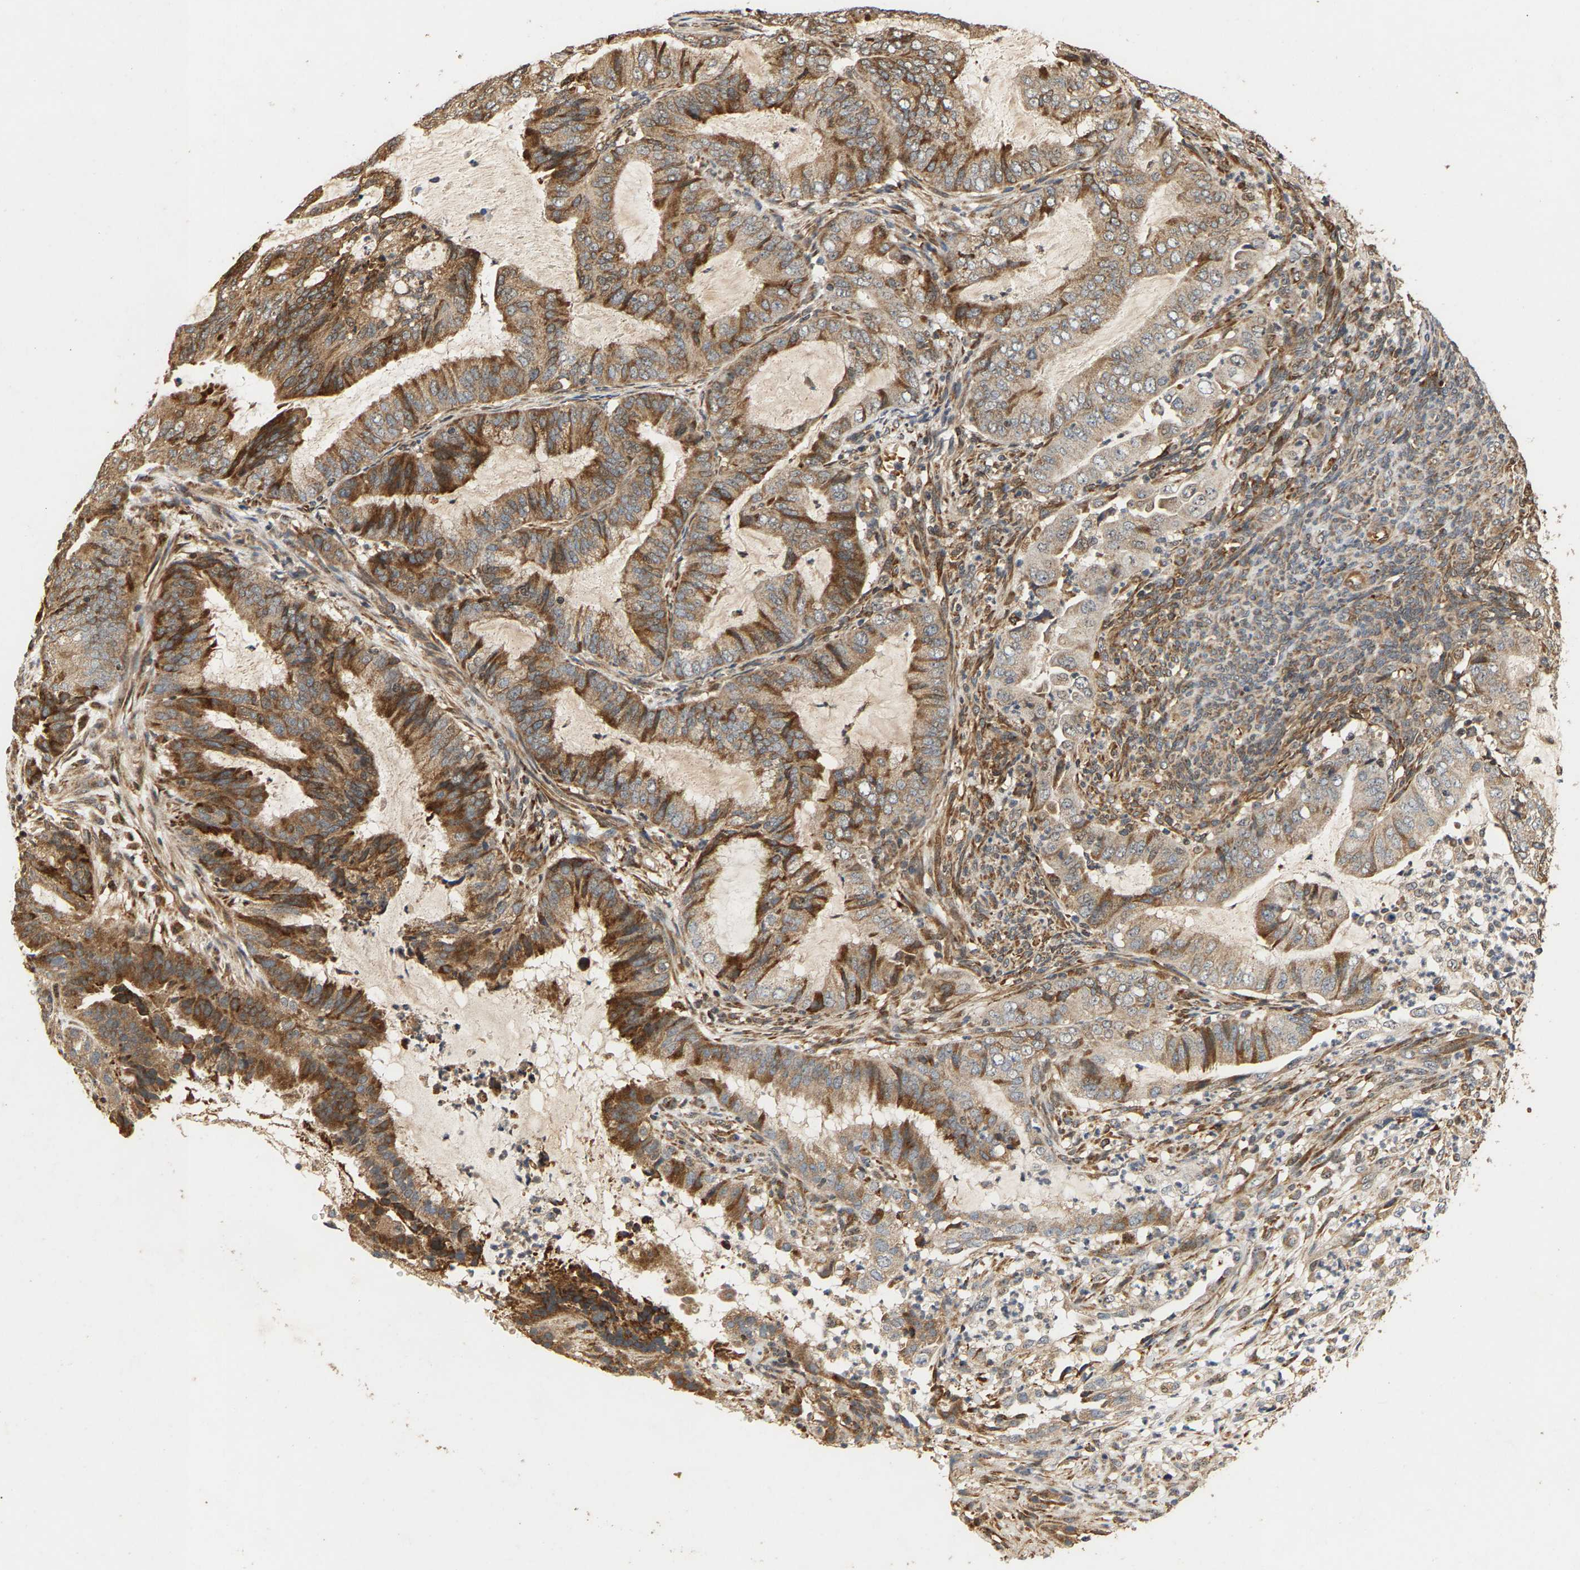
{"staining": {"intensity": "moderate", "quantity": ">75%", "location": "cytoplasmic/membranous"}, "tissue": "endometrial cancer", "cell_type": "Tumor cells", "image_type": "cancer", "snomed": [{"axis": "morphology", "description": "Adenocarcinoma, NOS"}, {"axis": "topography", "description": "Endometrium"}], "caption": "A brown stain highlights moderate cytoplasmic/membranous expression of a protein in human endometrial cancer (adenocarcinoma) tumor cells. The protein is stained brown, and the nuclei are stained in blue (DAB IHC with brightfield microscopy, high magnification).", "gene": "CIDEC", "patient": {"sex": "female", "age": 51}}